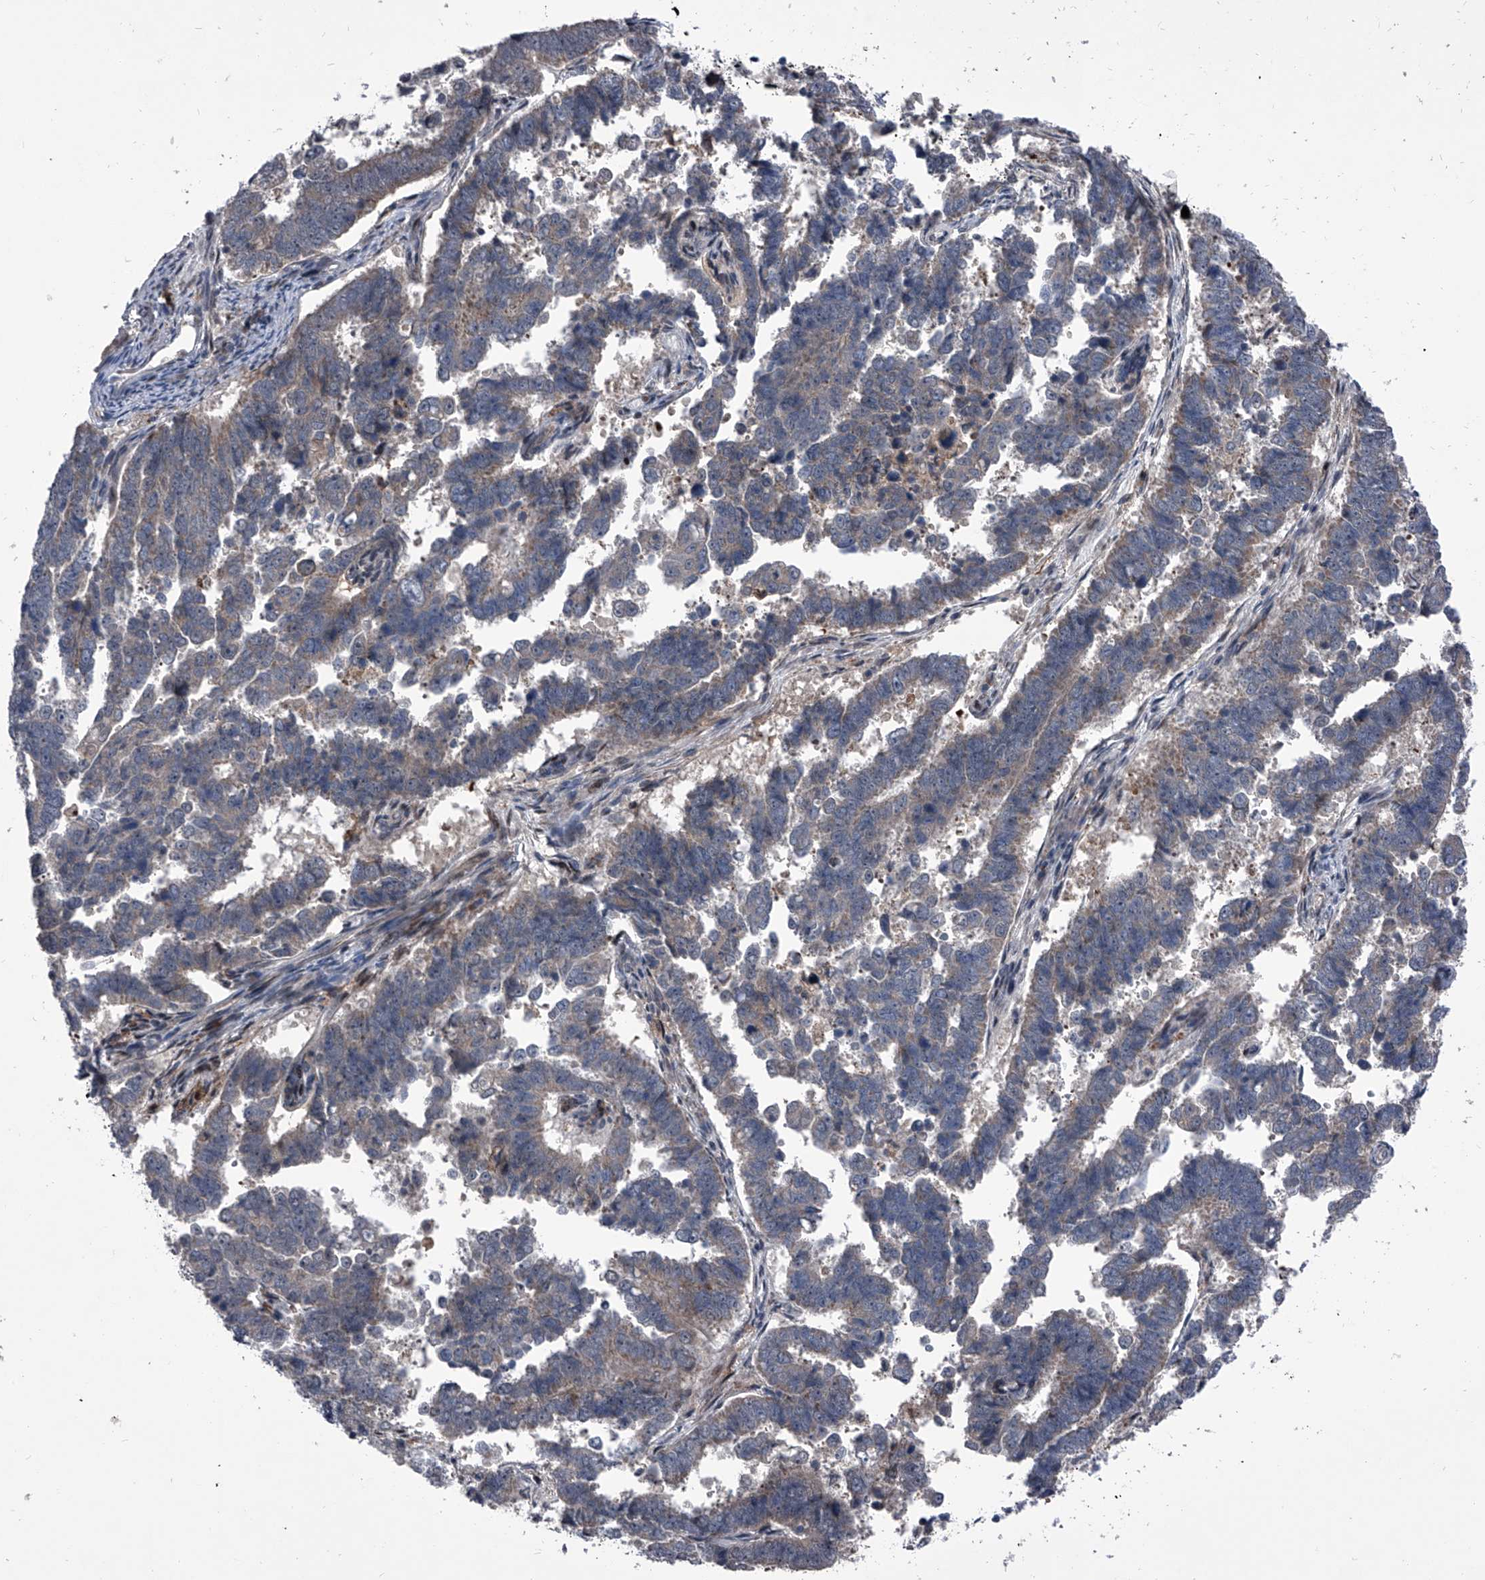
{"staining": {"intensity": "weak", "quantity": ">75%", "location": "cytoplasmic/membranous"}, "tissue": "endometrial cancer", "cell_type": "Tumor cells", "image_type": "cancer", "snomed": [{"axis": "morphology", "description": "Adenocarcinoma, NOS"}, {"axis": "topography", "description": "Endometrium"}], "caption": "DAB (3,3'-diaminobenzidine) immunohistochemical staining of human endometrial cancer displays weak cytoplasmic/membranous protein staining in about >75% of tumor cells.", "gene": "ELK4", "patient": {"sex": "female", "age": 75}}